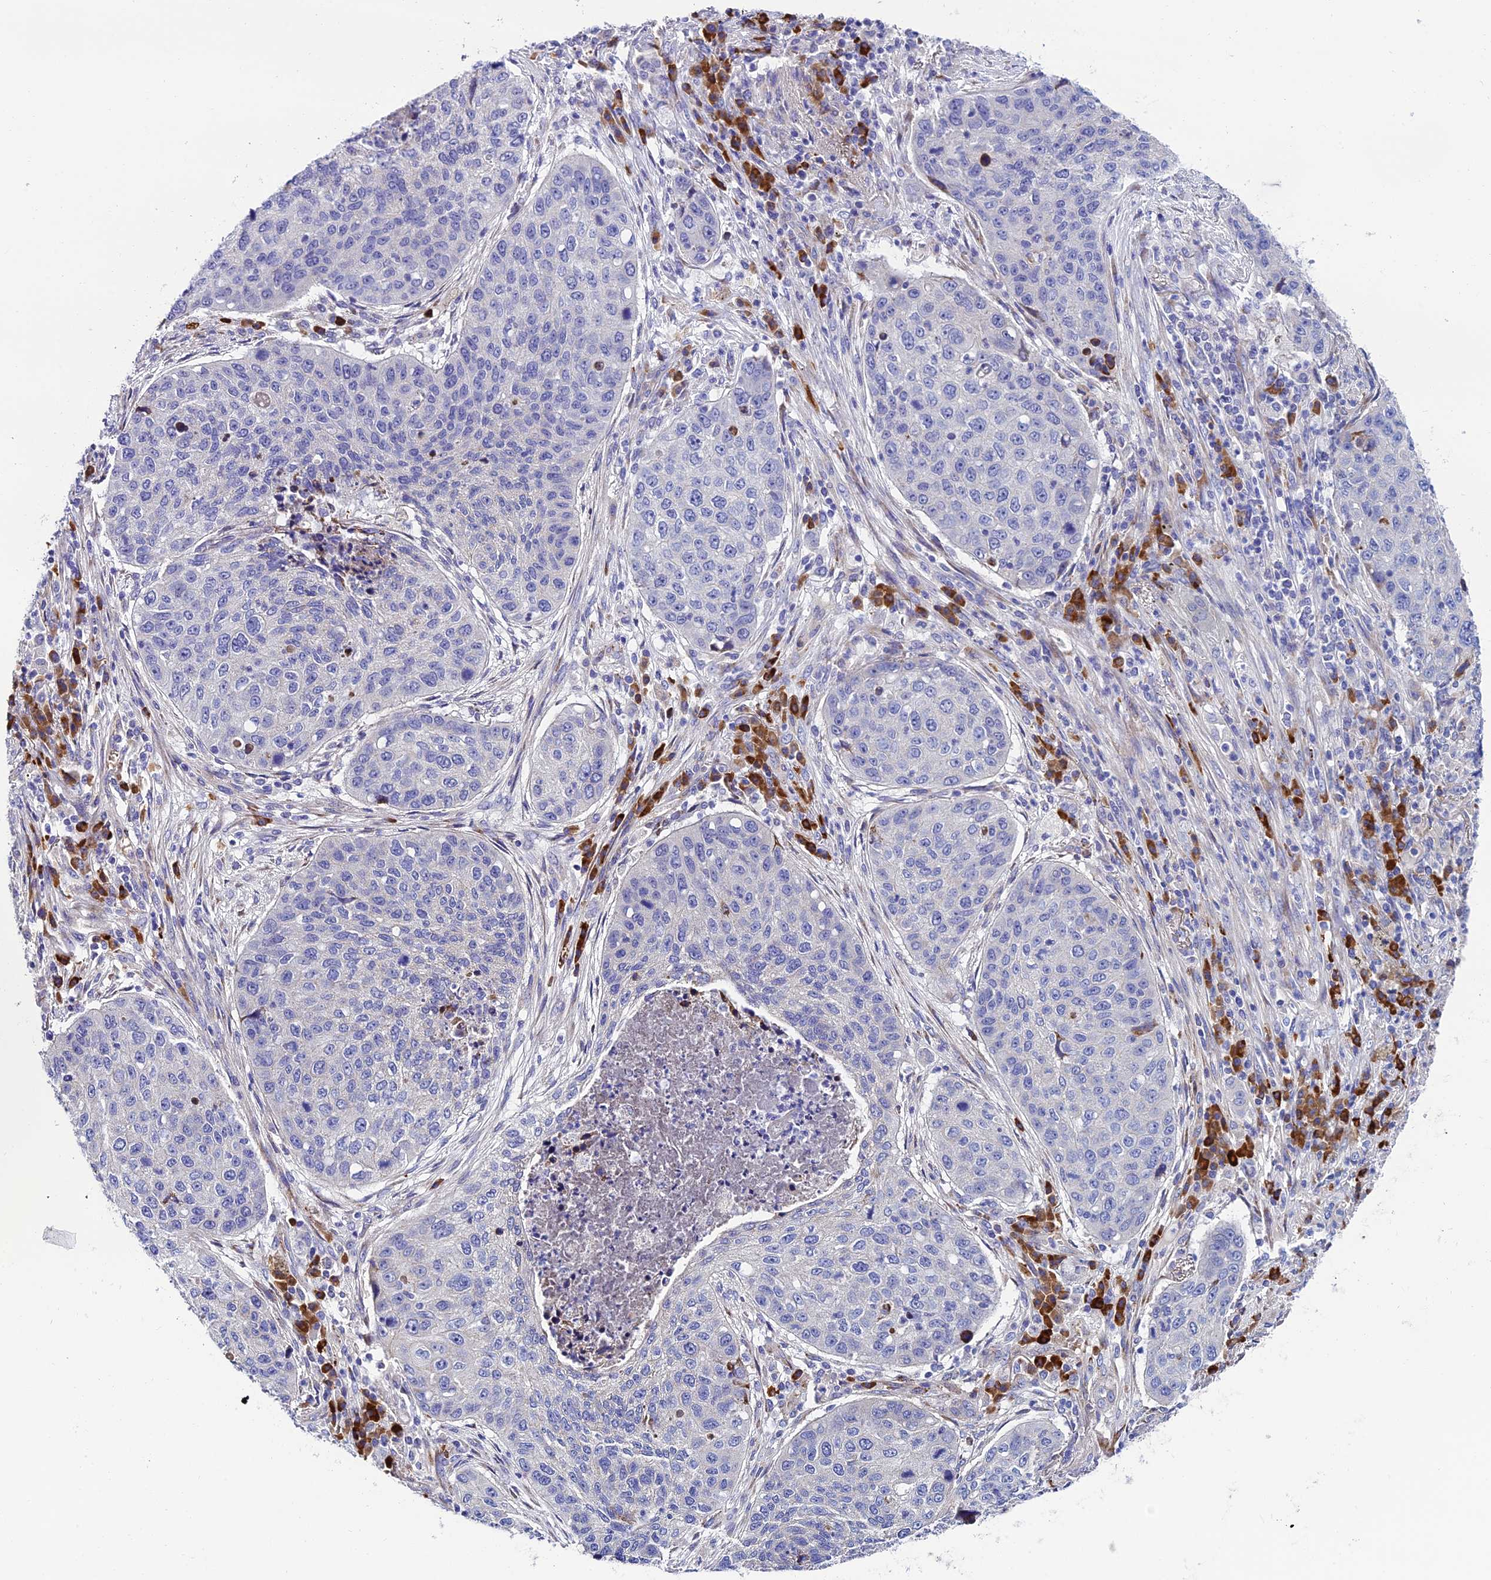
{"staining": {"intensity": "negative", "quantity": "none", "location": "none"}, "tissue": "lung cancer", "cell_type": "Tumor cells", "image_type": "cancer", "snomed": [{"axis": "morphology", "description": "Squamous cell carcinoma, NOS"}, {"axis": "topography", "description": "Lung"}], "caption": "Tumor cells show no significant protein staining in lung squamous cell carcinoma.", "gene": "MACIR", "patient": {"sex": "female", "age": 63}}